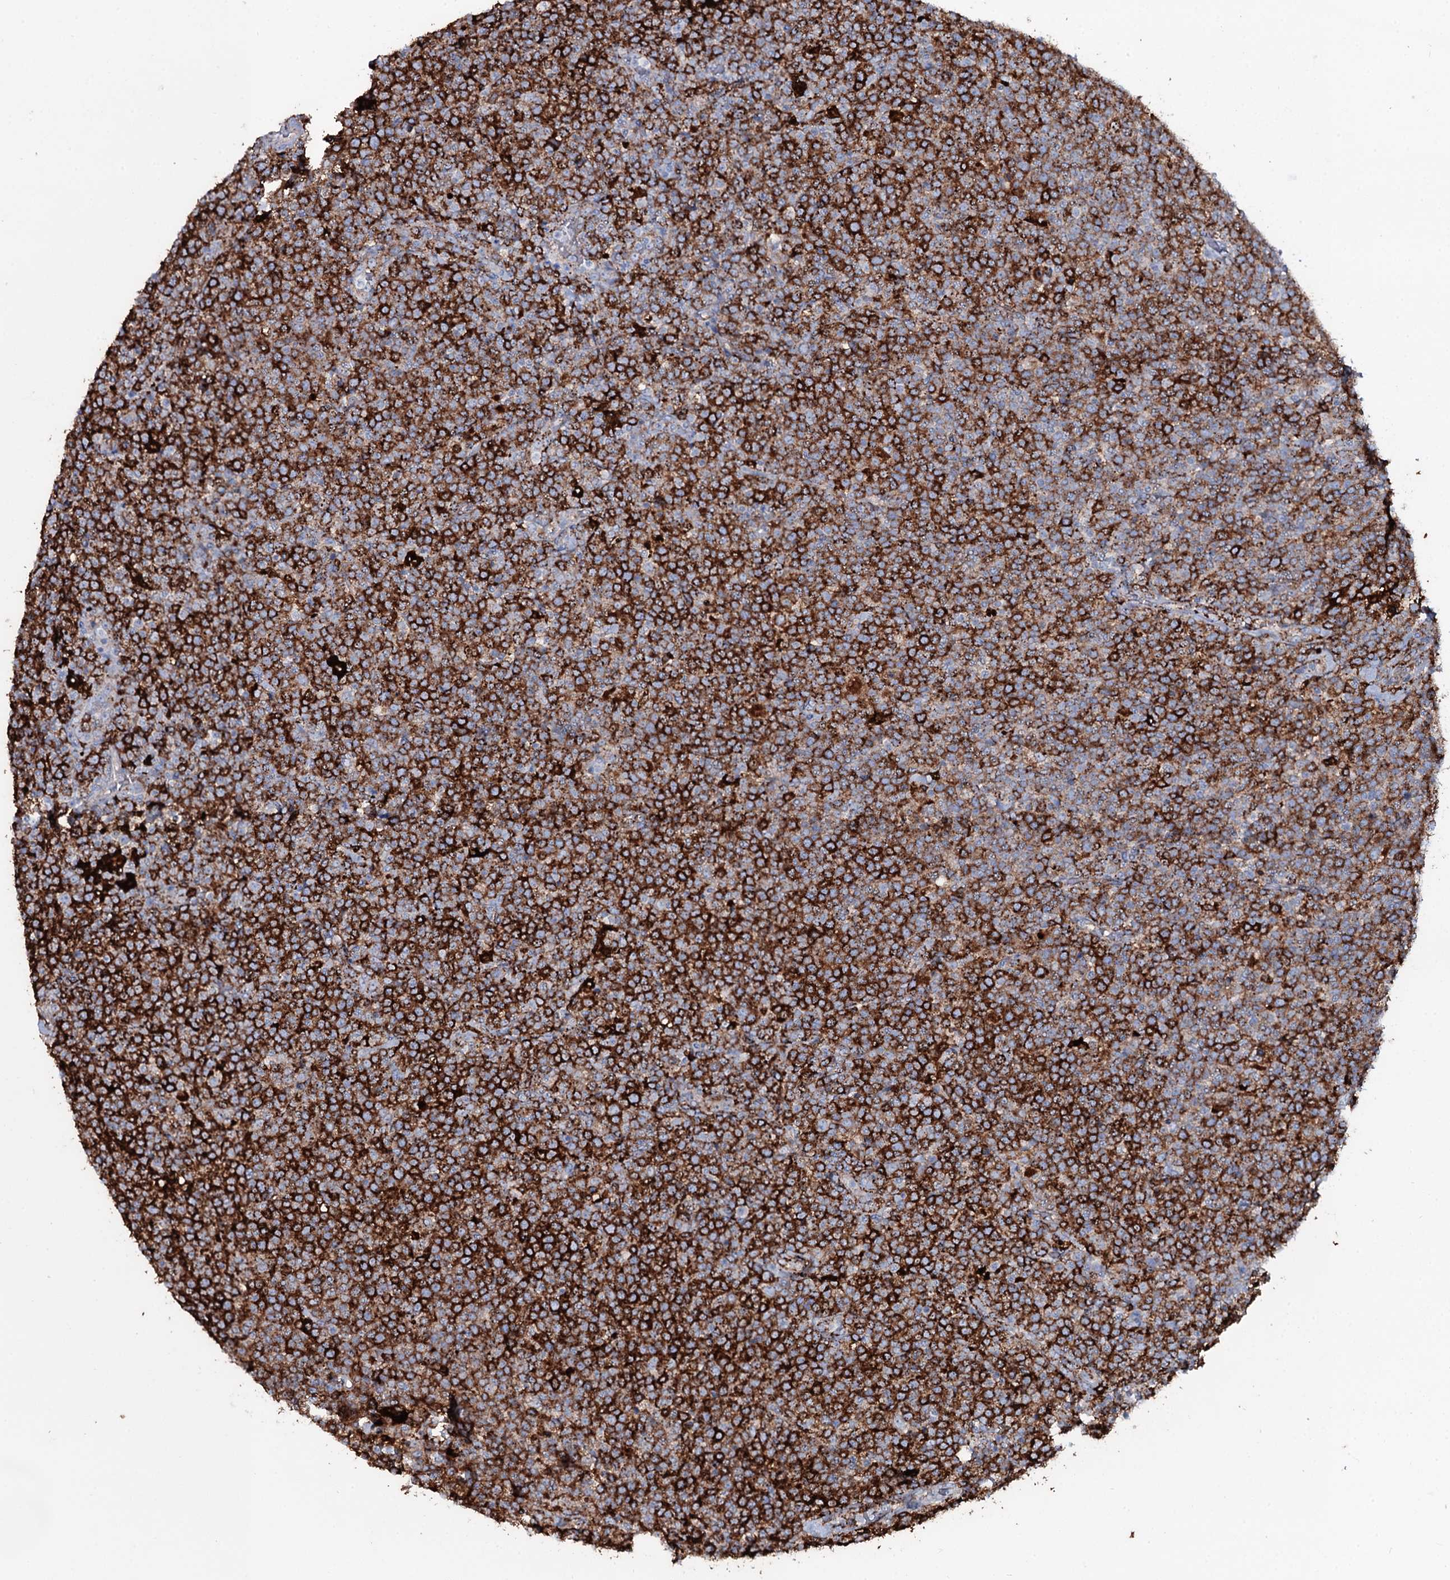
{"staining": {"intensity": "strong", "quantity": ">75%", "location": "cytoplasmic/membranous"}, "tissue": "lymphoma", "cell_type": "Tumor cells", "image_type": "cancer", "snomed": [{"axis": "morphology", "description": "Malignant lymphoma, non-Hodgkin's type, High grade"}, {"axis": "topography", "description": "Lymph node"}], "caption": "A histopathology image of human lymphoma stained for a protein displays strong cytoplasmic/membranous brown staining in tumor cells. (DAB = brown stain, brightfield microscopy at high magnification).", "gene": "OSBPL2", "patient": {"sex": "male", "age": 61}}